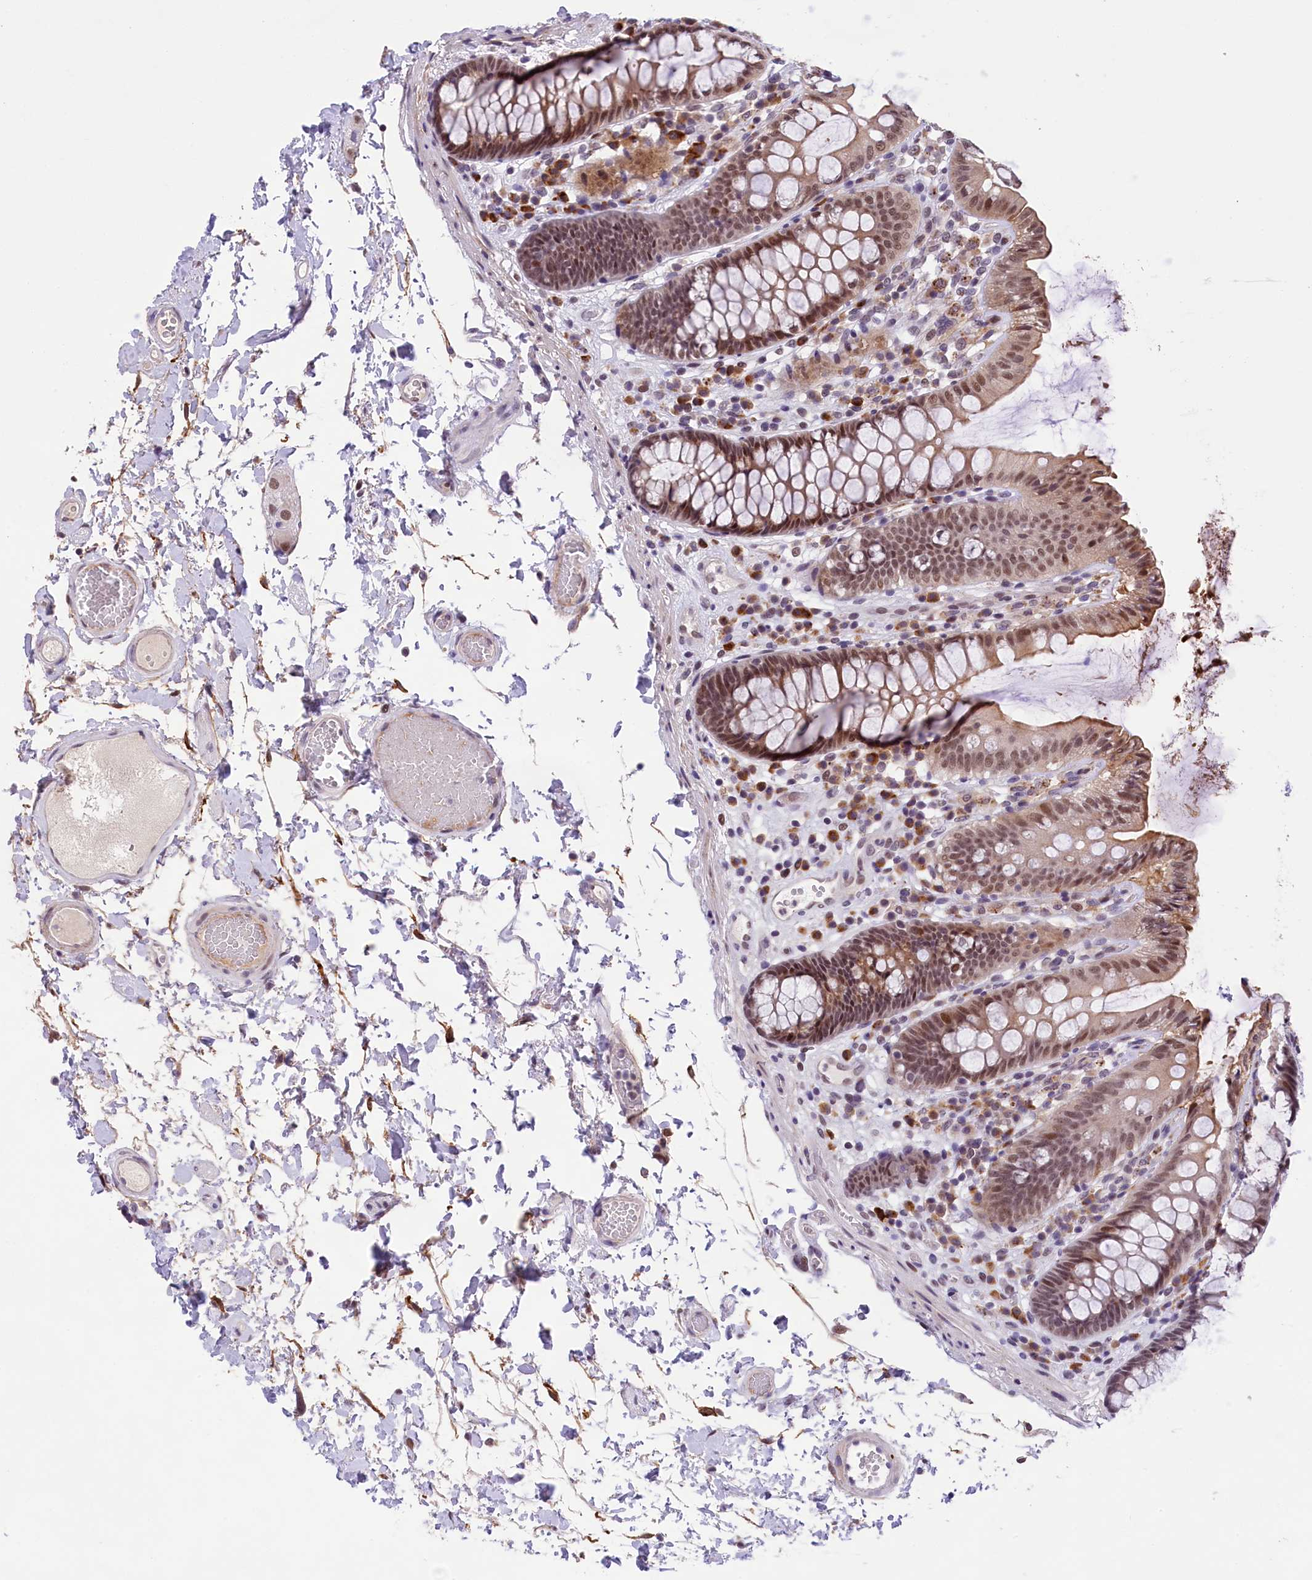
{"staining": {"intensity": "weak", "quantity": "25%-75%", "location": "cytoplasmic/membranous"}, "tissue": "colon", "cell_type": "Endothelial cells", "image_type": "normal", "snomed": [{"axis": "morphology", "description": "Normal tissue, NOS"}, {"axis": "topography", "description": "Colon"}], "caption": "This photomicrograph shows benign colon stained with IHC to label a protein in brown. The cytoplasmic/membranous of endothelial cells show weak positivity for the protein. Nuclei are counter-stained blue.", "gene": "FBXO45", "patient": {"sex": "male", "age": 84}}